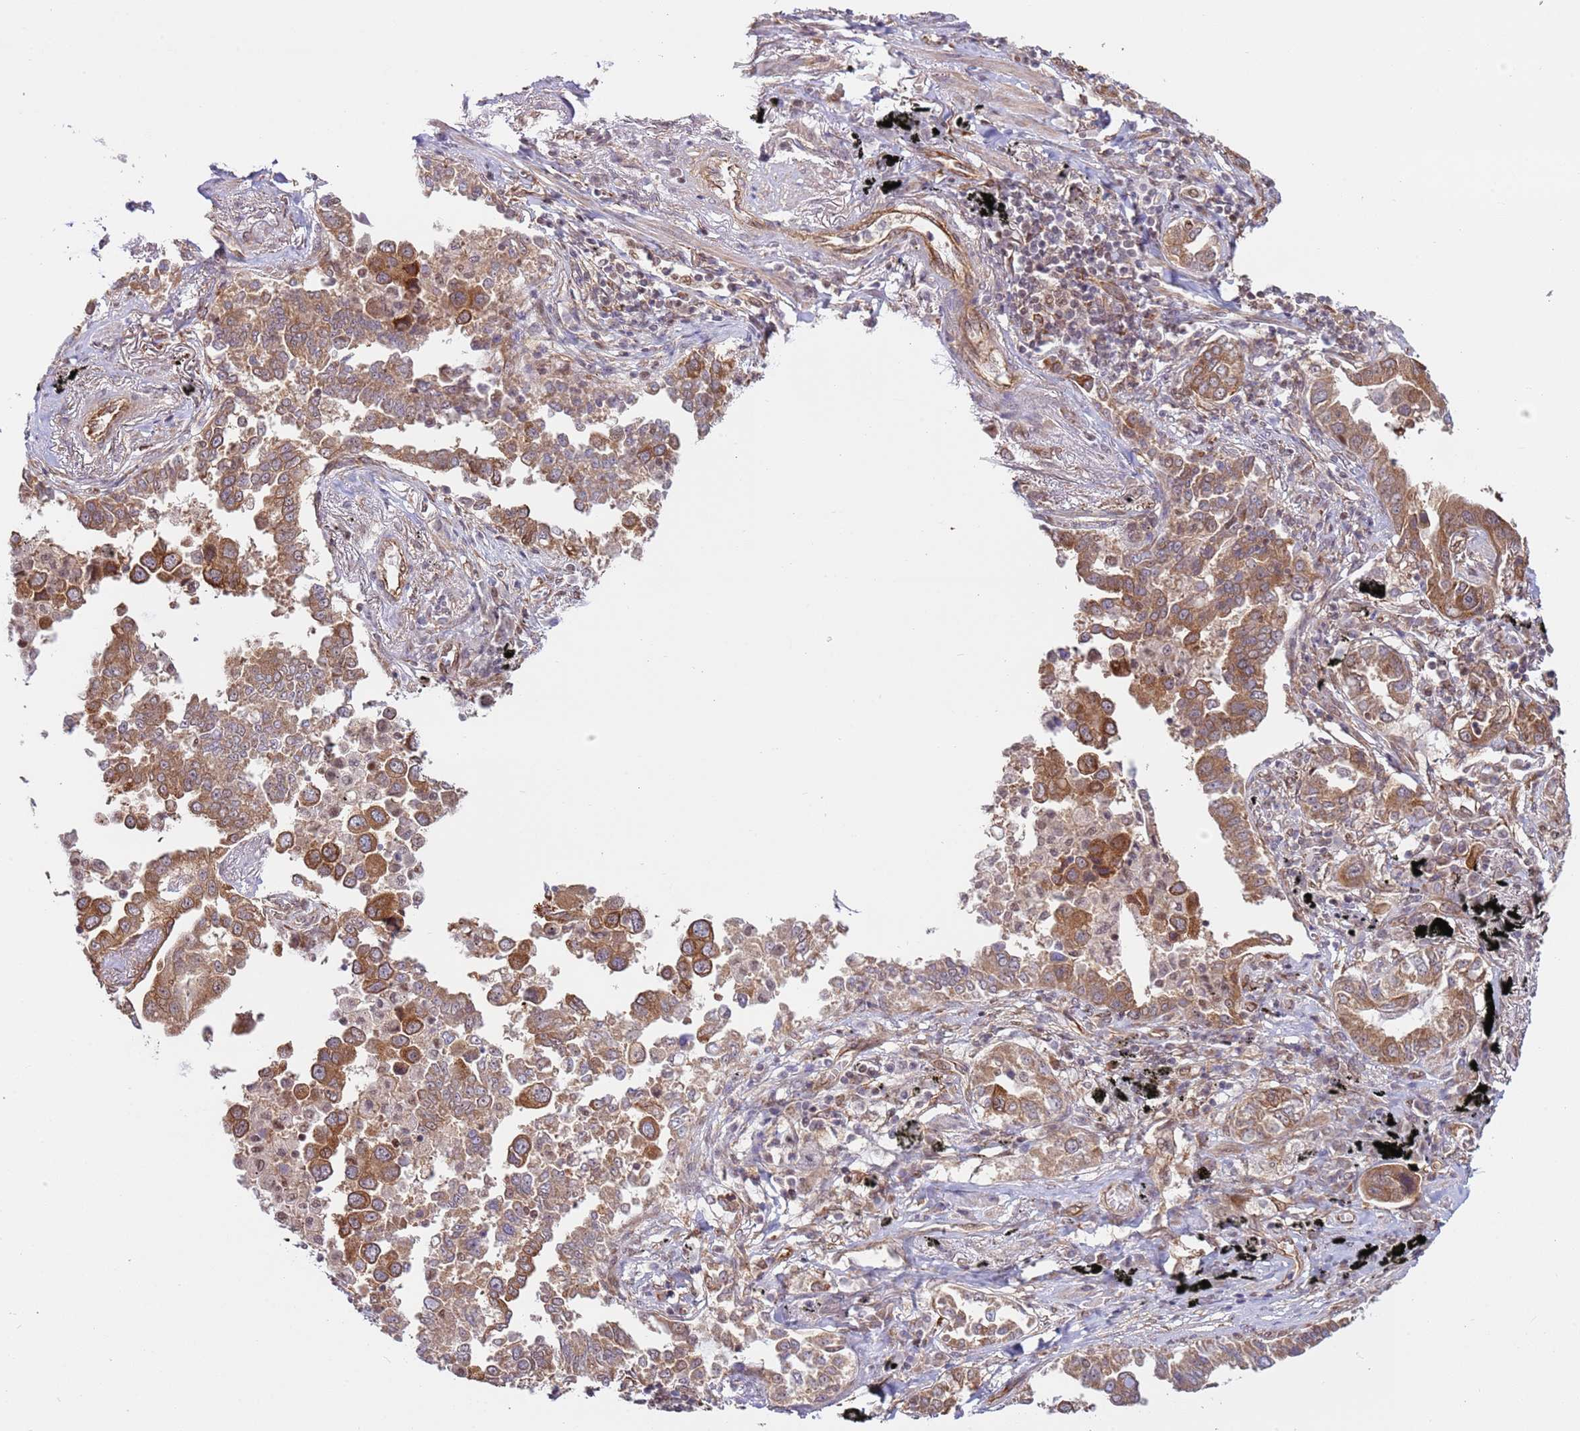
{"staining": {"intensity": "moderate", "quantity": ">75%", "location": "cytoplasmic/membranous"}, "tissue": "lung cancer", "cell_type": "Tumor cells", "image_type": "cancer", "snomed": [{"axis": "morphology", "description": "Adenocarcinoma, NOS"}, {"axis": "topography", "description": "Lung"}], "caption": "Adenocarcinoma (lung) tissue reveals moderate cytoplasmic/membranous staining in about >75% of tumor cells, visualized by immunohistochemistry.", "gene": "DCAF4", "patient": {"sex": "male", "age": 67}}